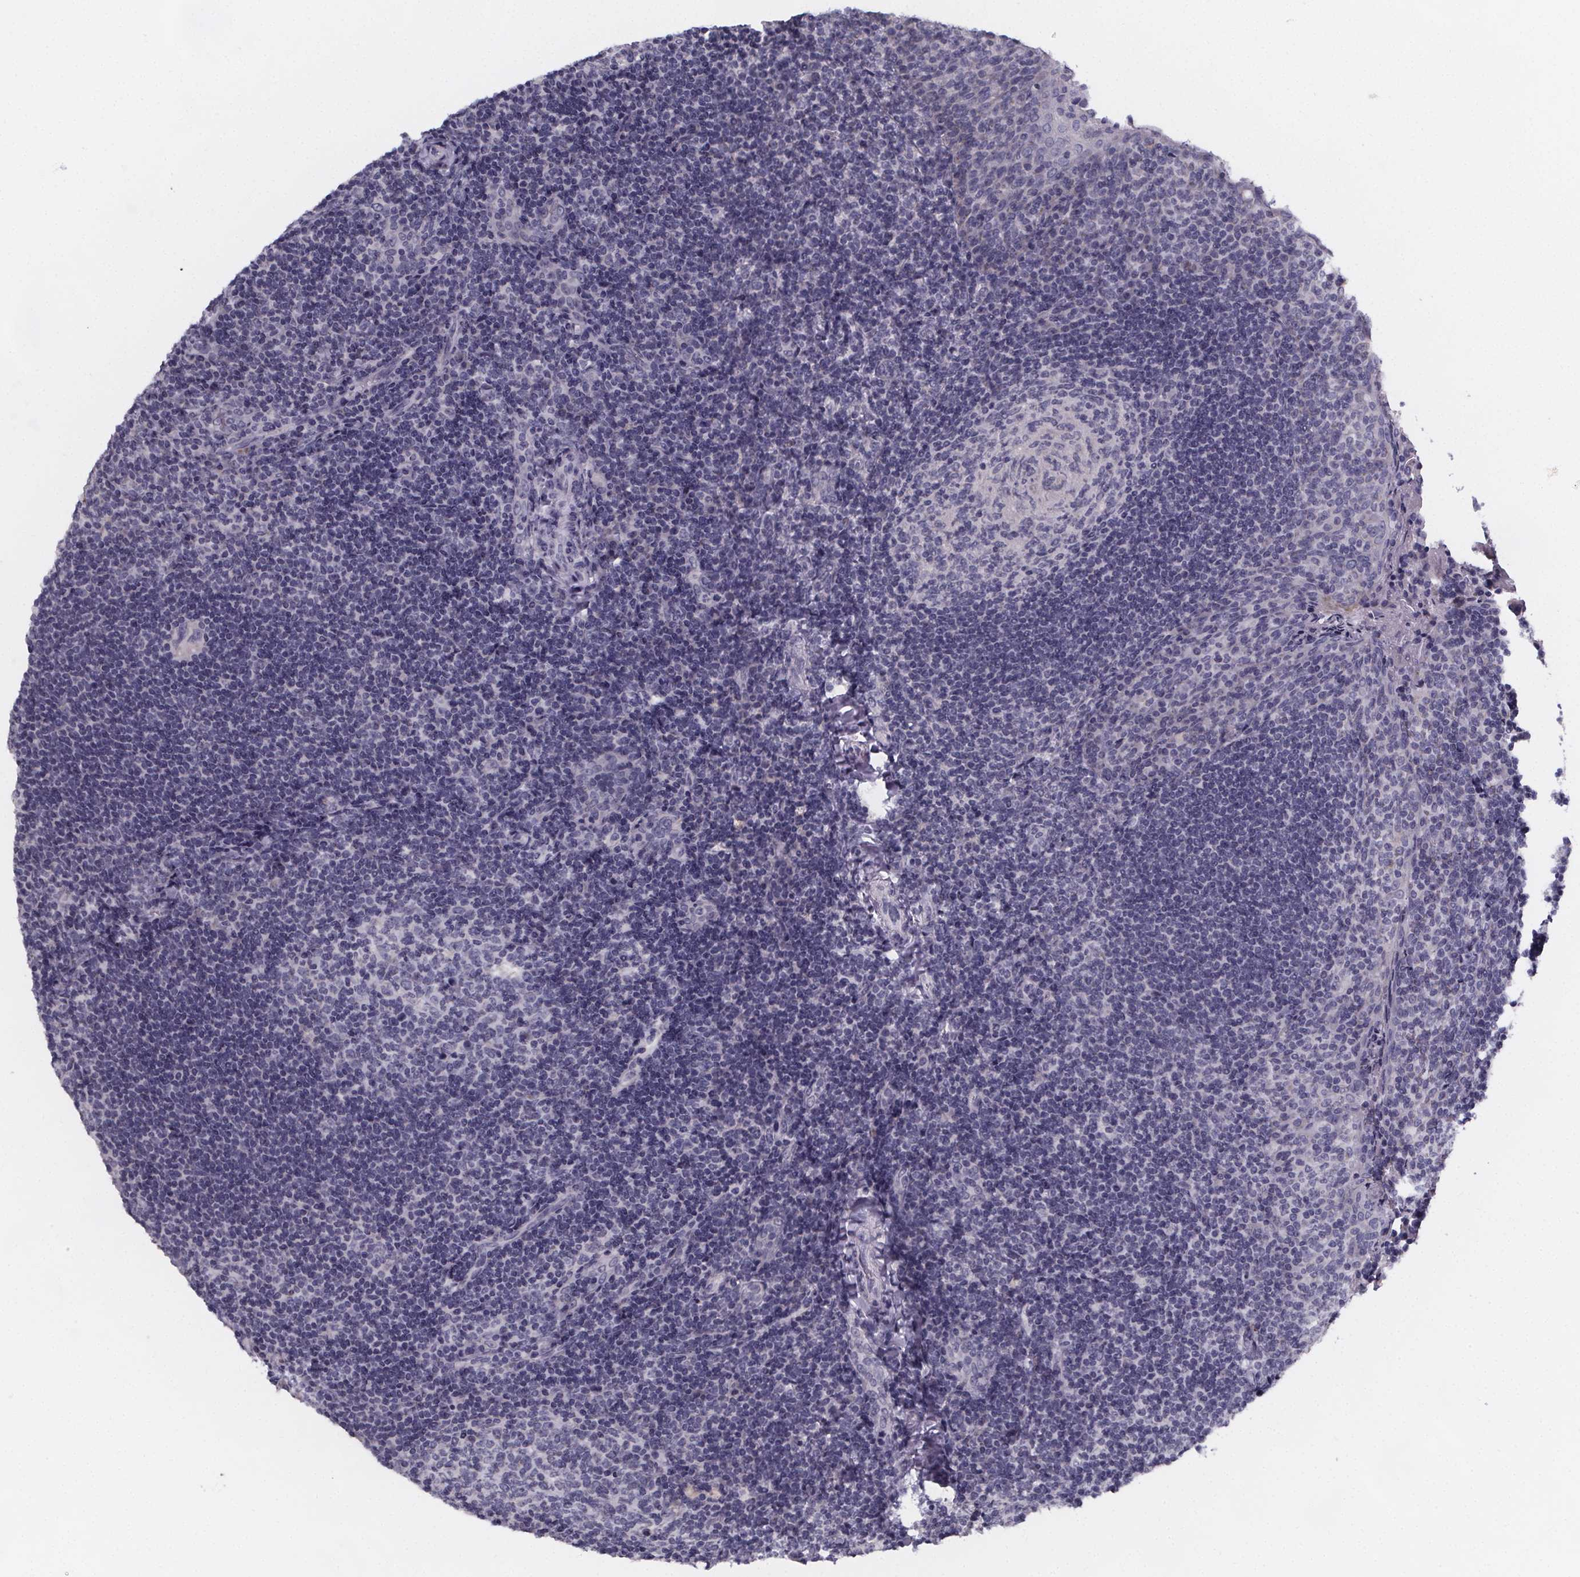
{"staining": {"intensity": "negative", "quantity": "none", "location": "none"}, "tissue": "tonsil", "cell_type": "Germinal center cells", "image_type": "normal", "snomed": [{"axis": "morphology", "description": "Normal tissue, NOS"}, {"axis": "topography", "description": "Tonsil"}], "caption": "A photomicrograph of tonsil stained for a protein shows no brown staining in germinal center cells.", "gene": "PAH", "patient": {"sex": "female", "age": 10}}